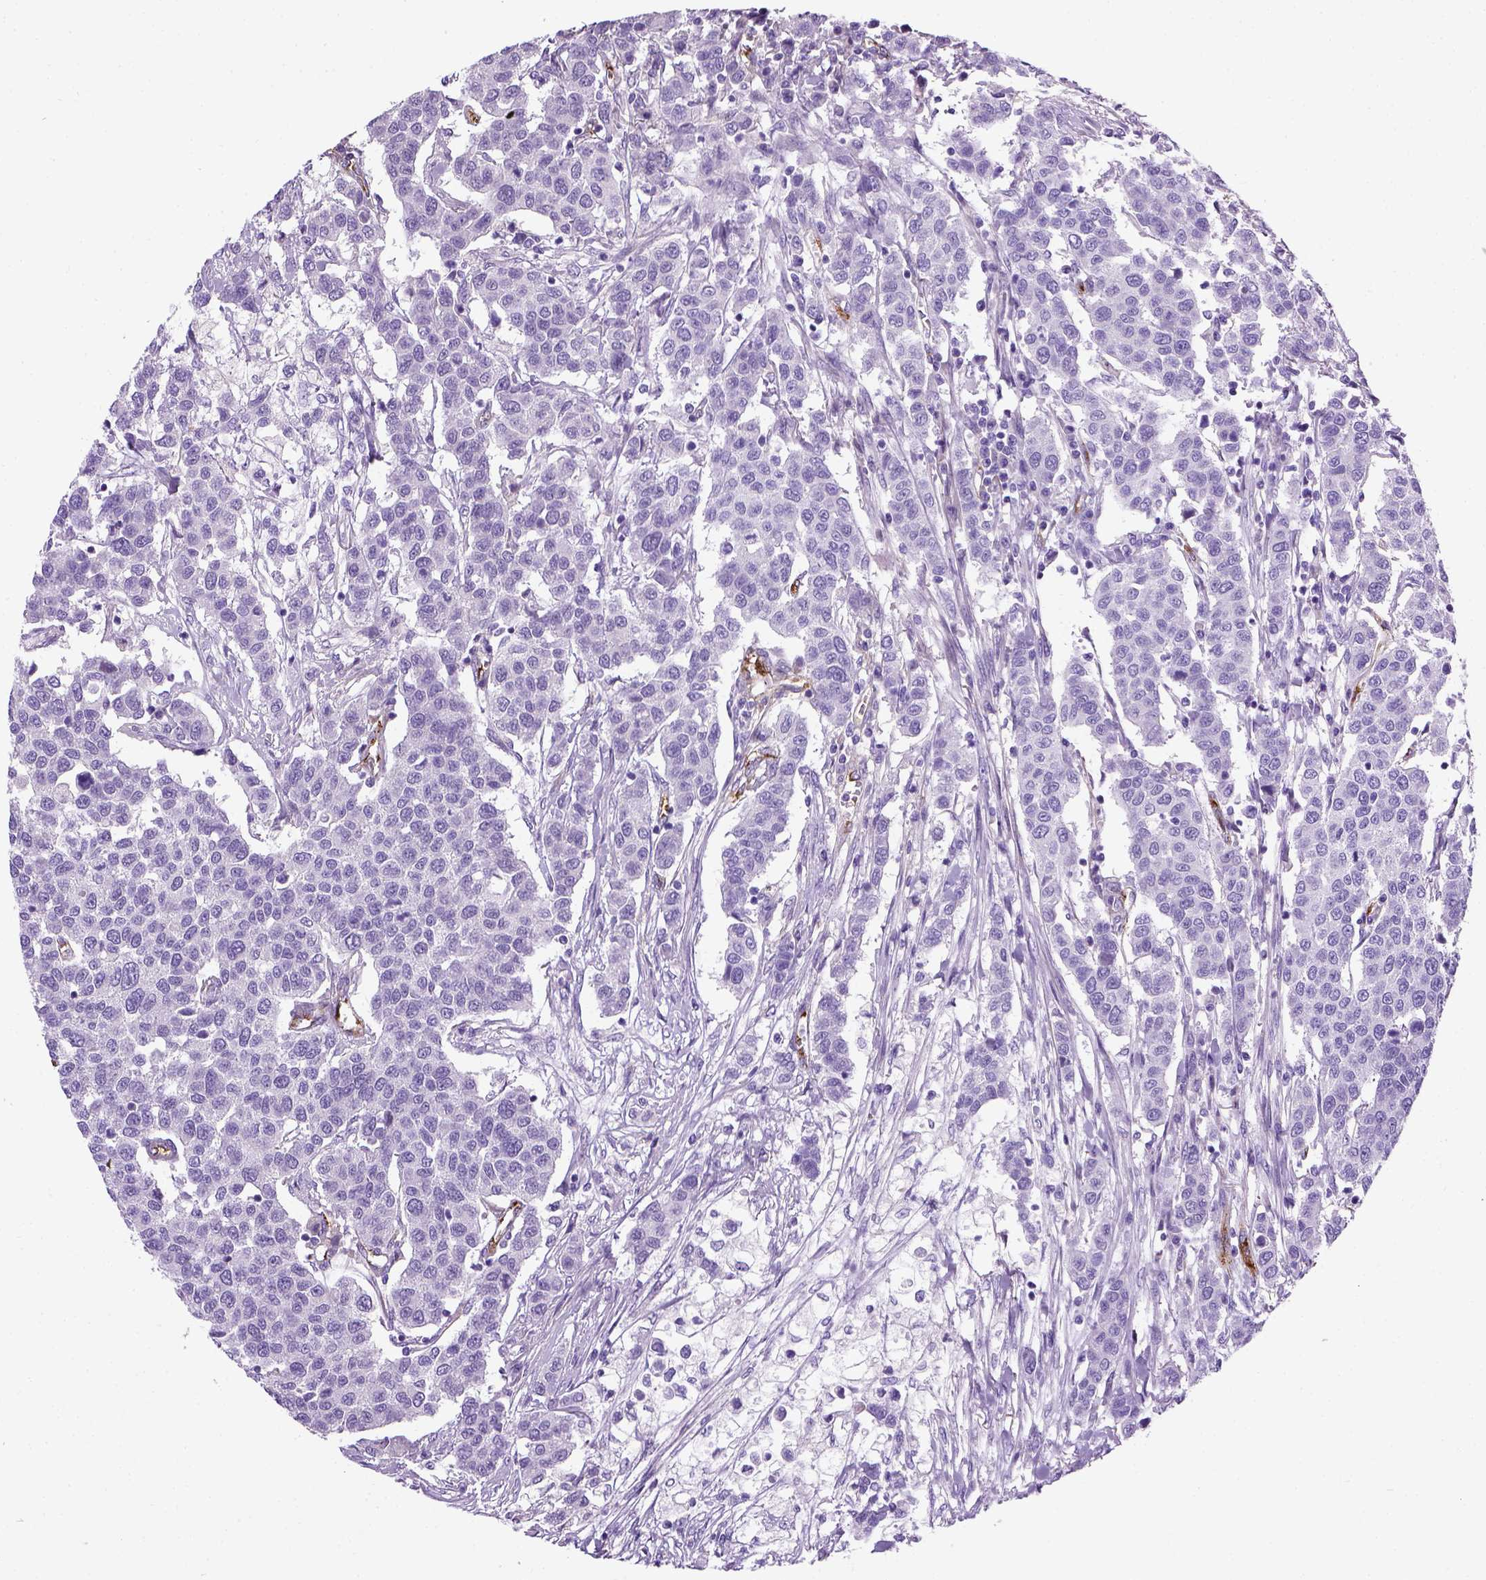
{"staining": {"intensity": "negative", "quantity": "none", "location": "none"}, "tissue": "urothelial cancer", "cell_type": "Tumor cells", "image_type": "cancer", "snomed": [{"axis": "morphology", "description": "Urothelial carcinoma, High grade"}, {"axis": "topography", "description": "Urinary bladder"}], "caption": "Immunohistochemistry (IHC) of human urothelial cancer displays no positivity in tumor cells. (Brightfield microscopy of DAB immunohistochemistry at high magnification).", "gene": "VWF", "patient": {"sex": "female", "age": 58}}